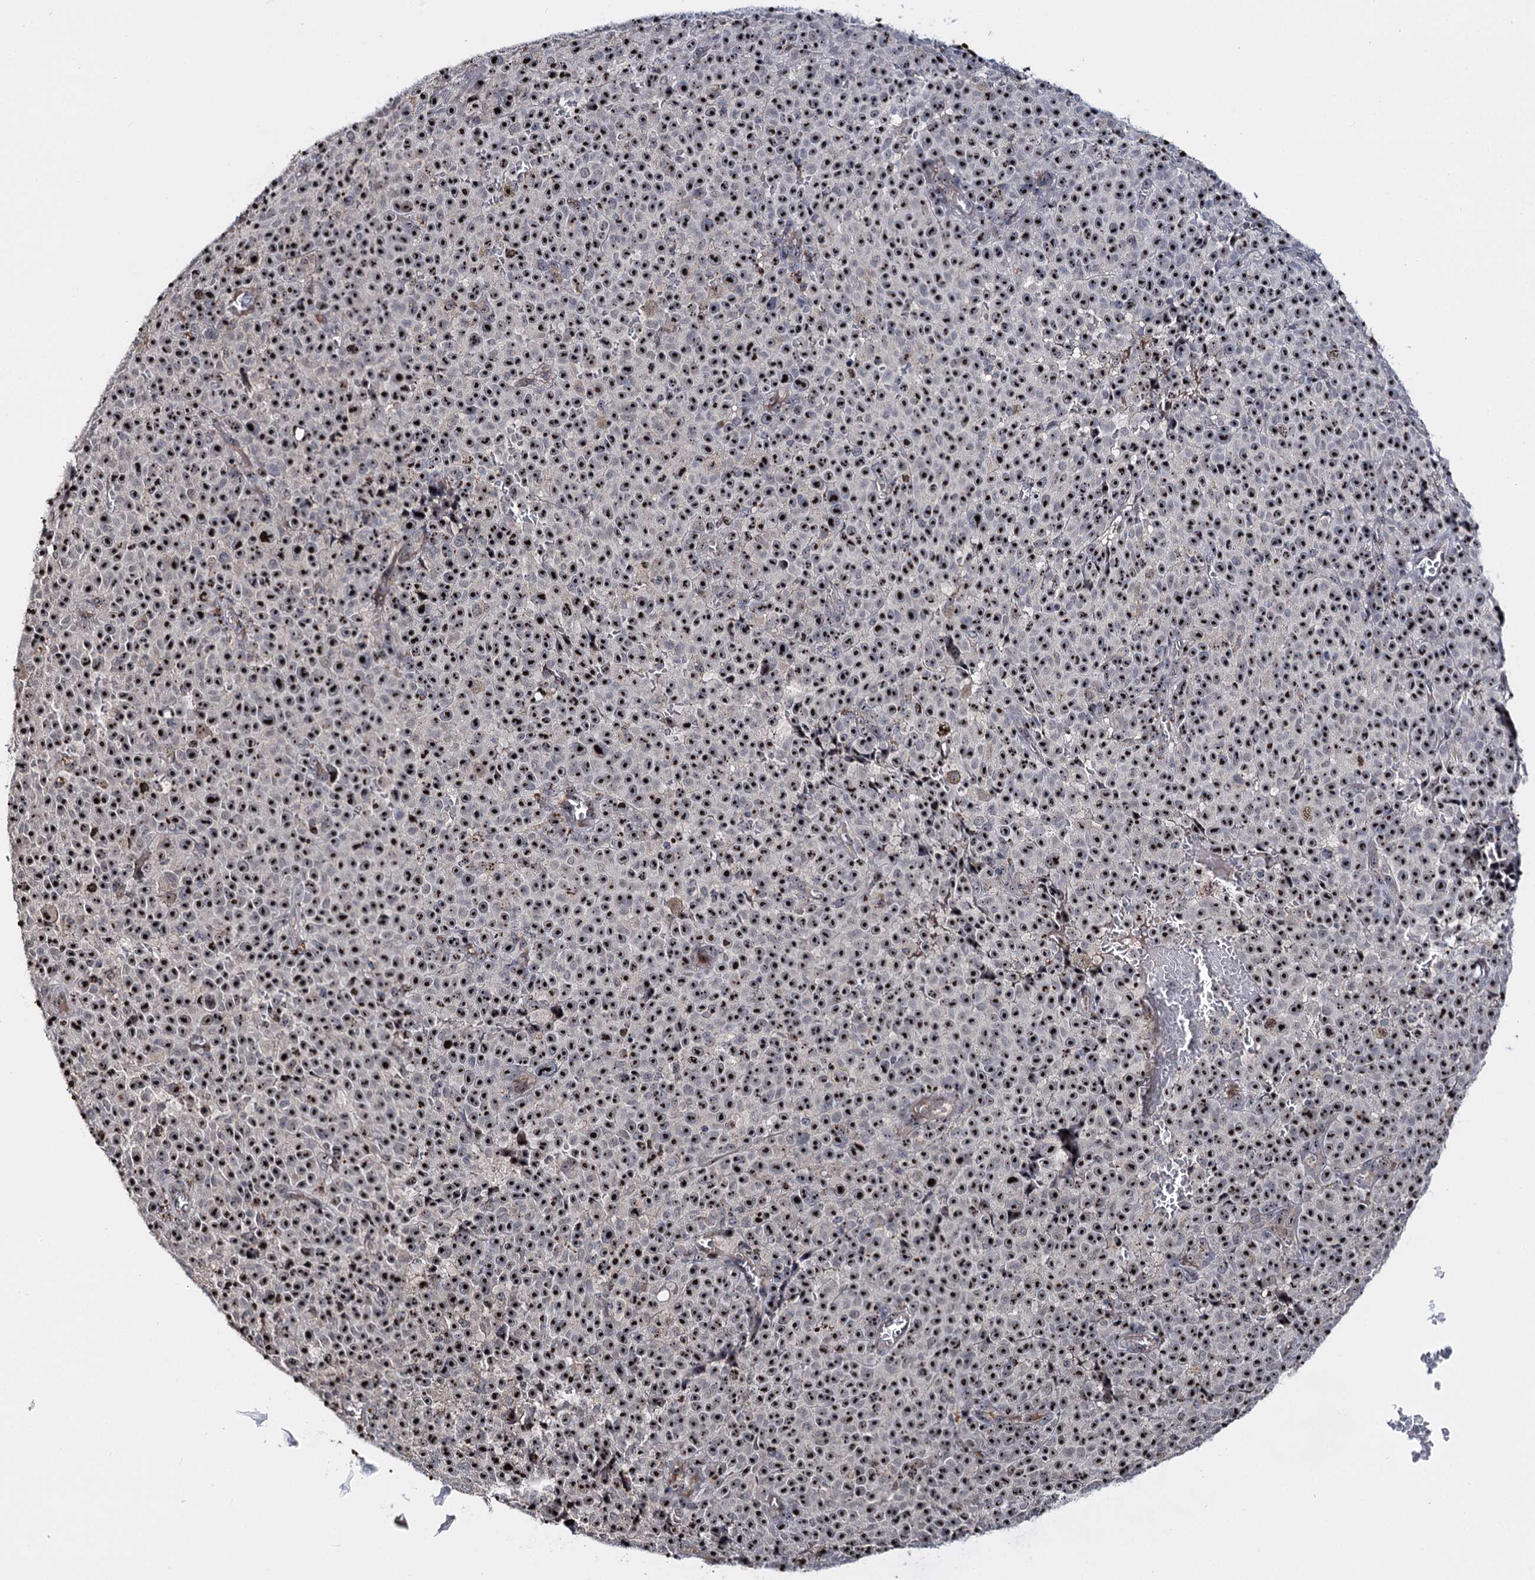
{"staining": {"intensity": "strong", "quantity": ">75%", "location": "nuclear"}, "tissue": "melanoma", "cell_type": "Tumor cells", "image_type": "cancer", "snomed": [{"axis": "morphology", "description": "Malignant melanoma, NOS"}, {"axis": "topography", "description": "Skin"}], "caption": "Tumor cells demonstrate high levels of strong nuclear staining in about >75% of cells in melanoma.", "gene": "SUPT20H", "patient": {"sex": "female", "age": 82}}